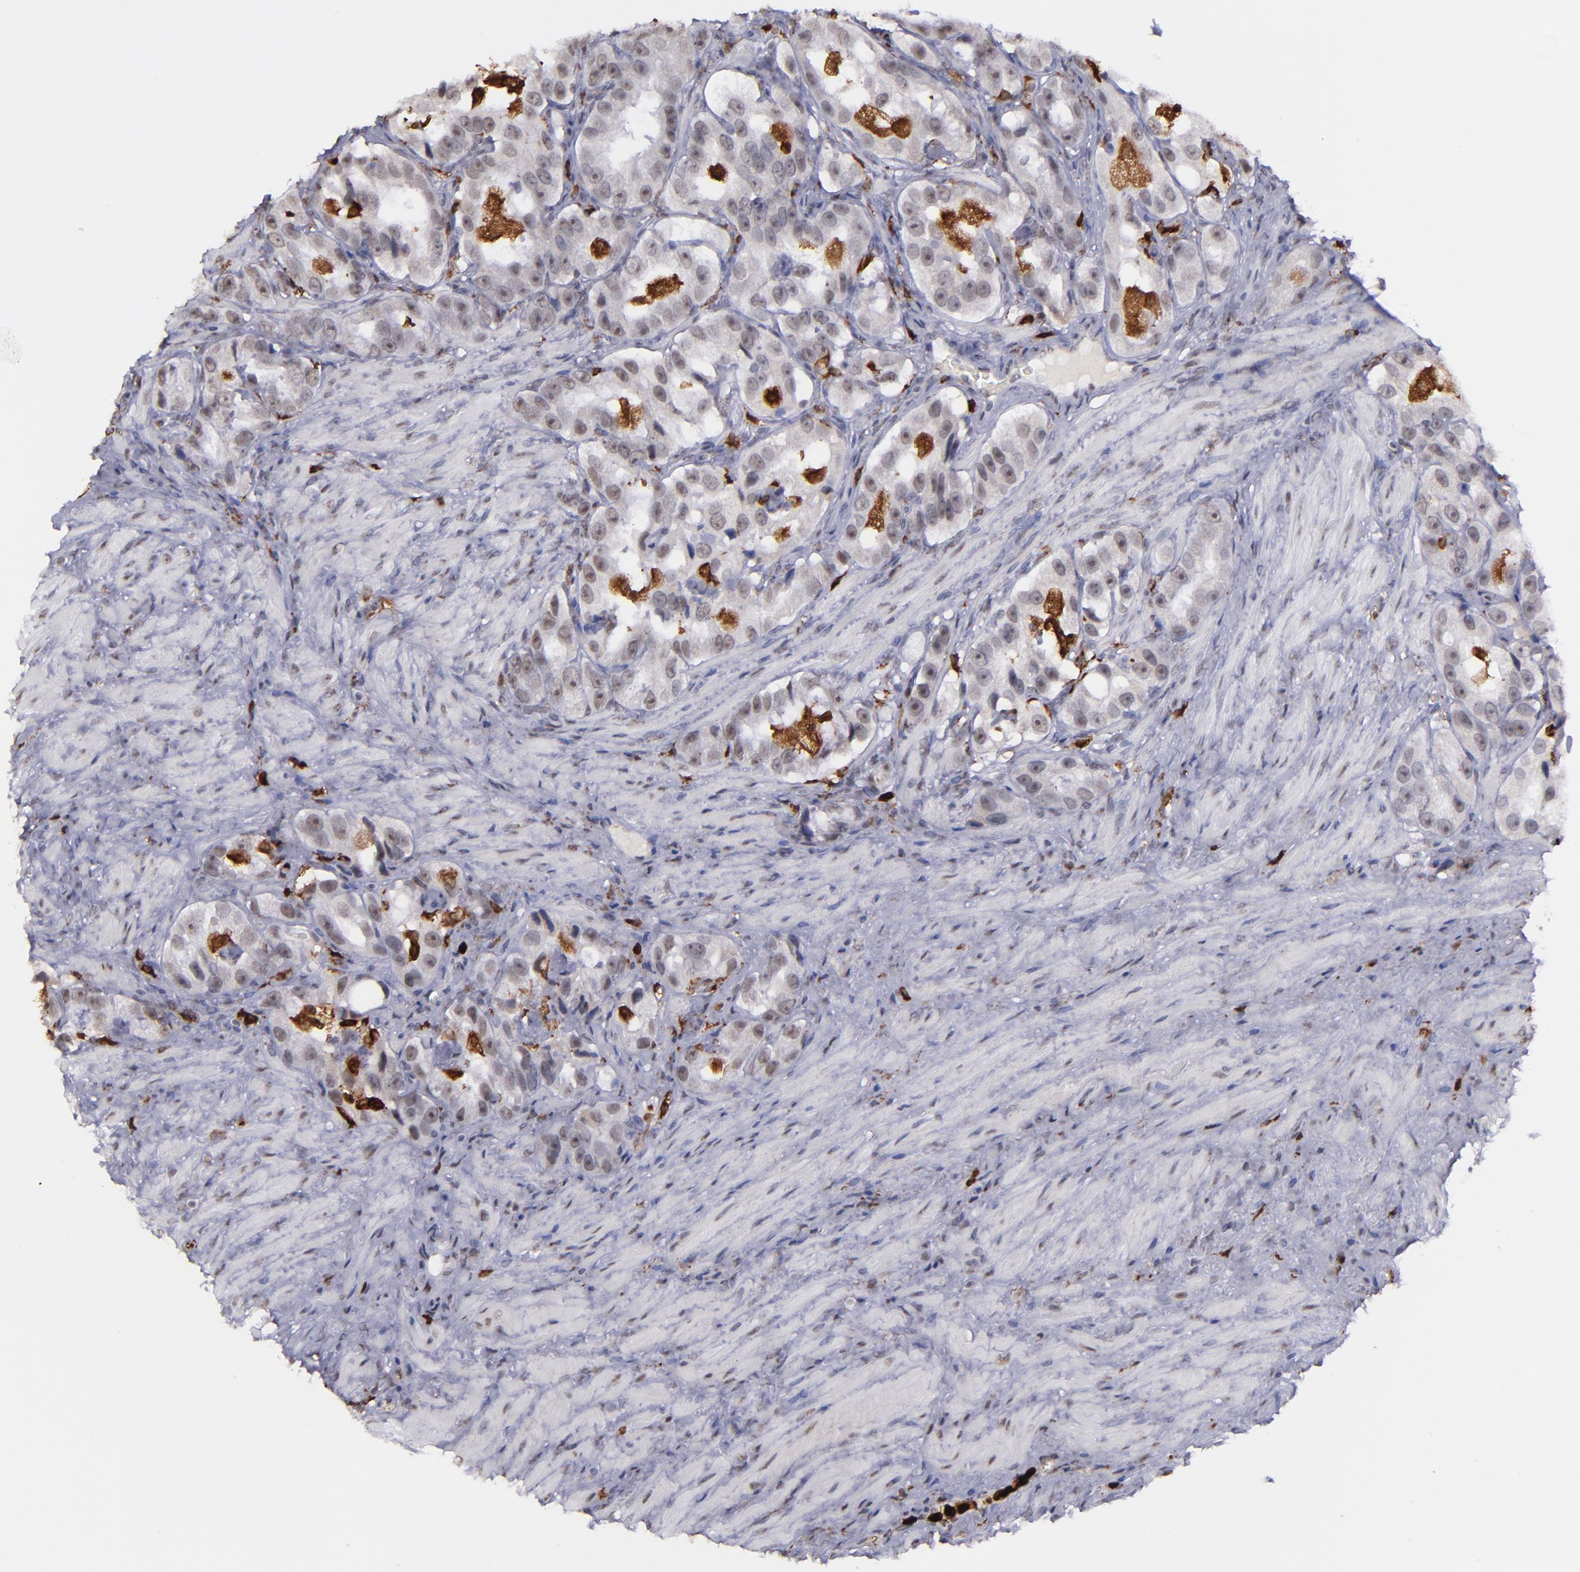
{"staining": {"intensity": "negative", "quantity": "none", "location": "none"}, "tissue": "prostate cancer", "cell_type": "Tumor cells", "image_type": "cancer", "snomed": [{"axis": "morphology", "description": "Adenocarcinoma, High grade"}, {"axis": "topography", "description": "Prostate"}], "caption": "Adenocarcinoma (high-grade) (prostate) was stained to show a protein in brown. There is no significant expression in tumor cells.", "gene": "NCF2", "patient": {"sex": "male", "age": 63}}